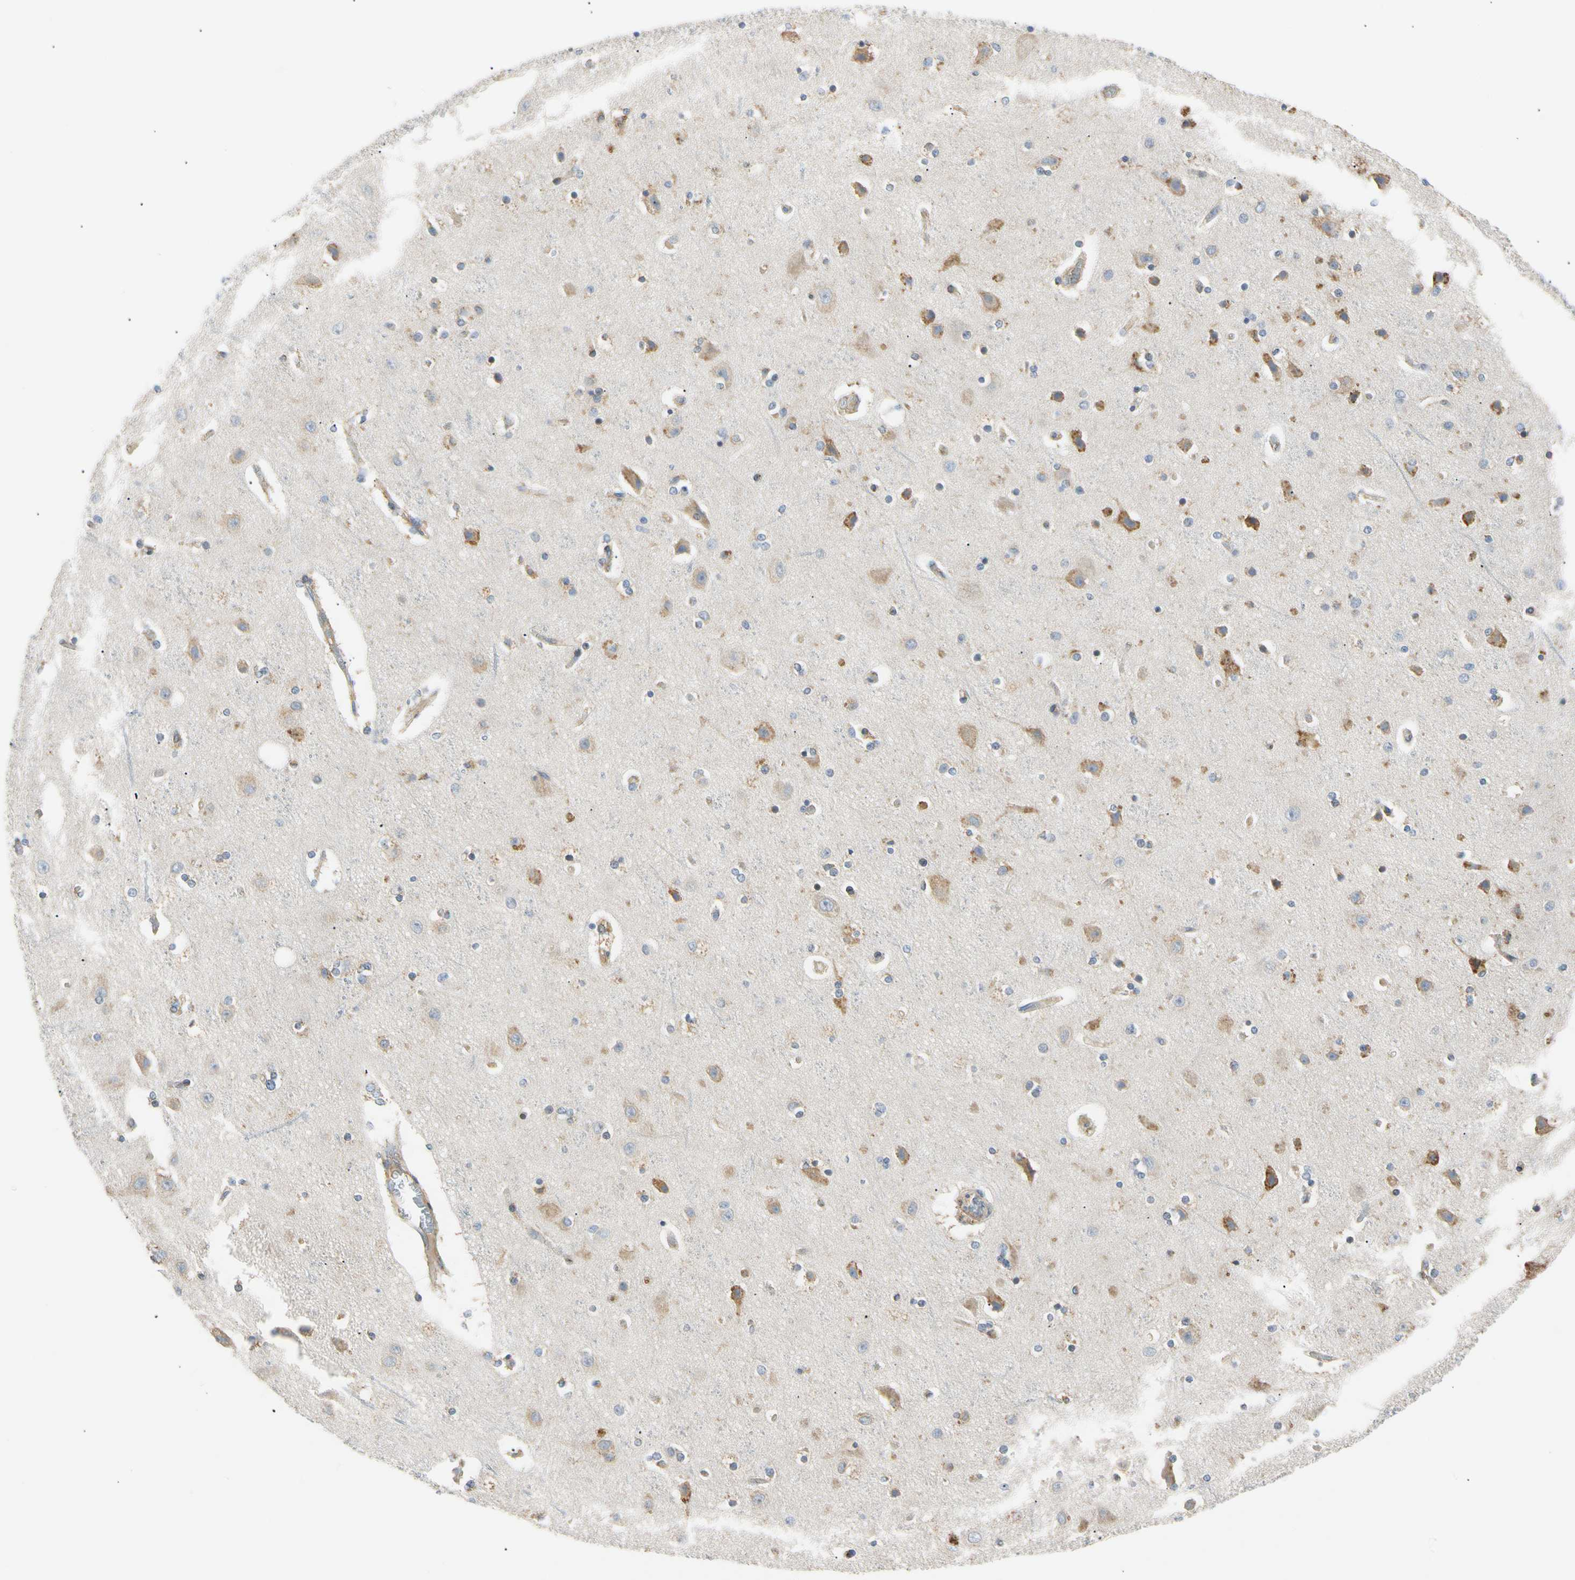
{"staining": {"intensity": "weak", "quantity": ">75%", "location": "cytoplasmic/membranous"}, "tissue": "cerebral cortex", "cell_type": "Endothelial cells", "image_type": "normal", "snomed": [{"axis": "morphology", "description": "Normal tissue, NOS"}, {"axis": "topography", "description": "Cerebral cortex"}], "caption": "Immunohistochemical staining of benign human cerebral cortex exhibits low levels of weak cytoplasmic/membranous staining in approximately >75% of endothelial cells.", "gene": "PLGRKT", "patient": {"sex": "female", "age": 54}}